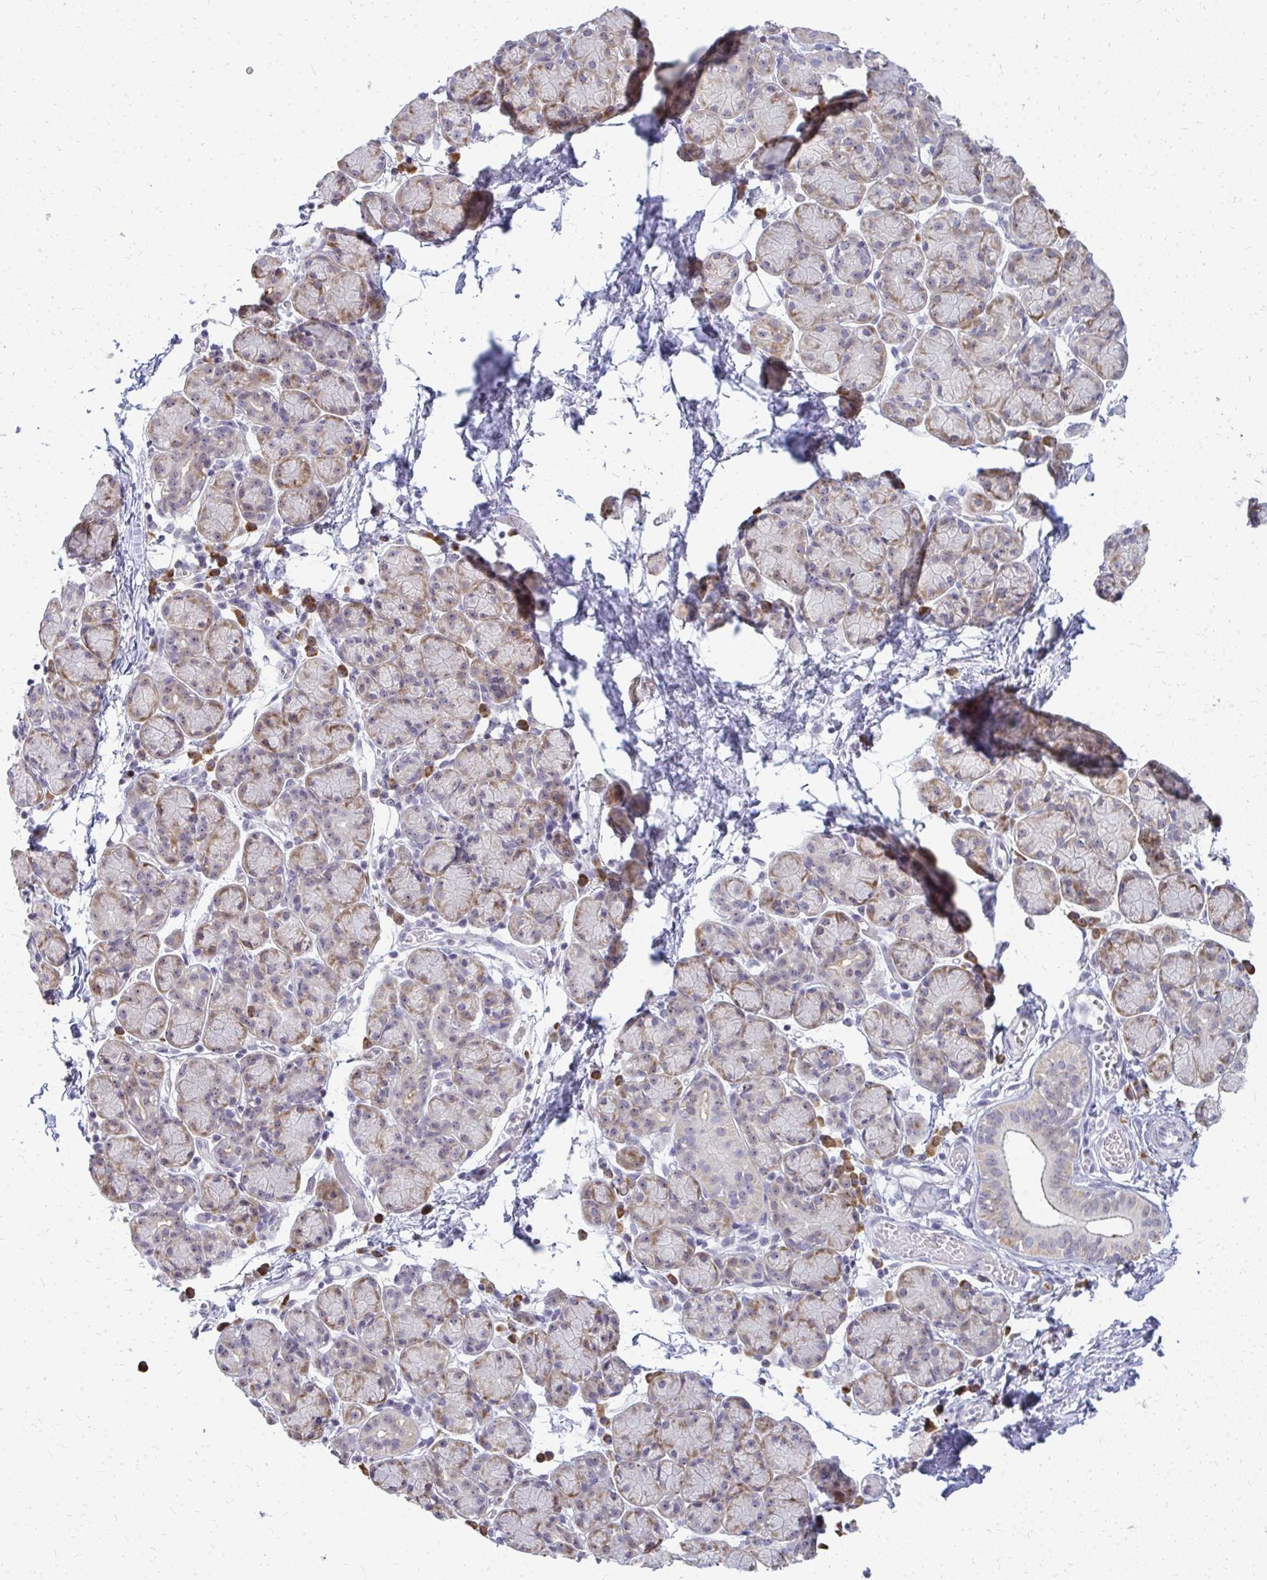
{"staining": {"intensity": "weak", "quantity": "25%-75%", "location": "cytoplasmic/membranous"}, "tissue": "salivary gland", "cell_type": "Glandular cells", "image_type": "normal", "snomed": [{"axis": "morphology", "description": "Normal tissue, NOS"}, {"axis": "morphology", "description": "Inflammation, NOS"}, {"axis": "topography", "description": "Lymph node"}, {"axis": "topography", "description": "Salivary gland"}], "caption": "Glandular cells exhibit low levels of weak cytoplasmic/membranous positivity in approximately 25%-75% of cells in unremarkable salivary gland. The staining was performed using DAB, with brown indicating positive protein expression. Nuclei are stained blue with hematoxylin.", "gene": "FAM9A", "patient": {"sex": "male", "age": 3}}